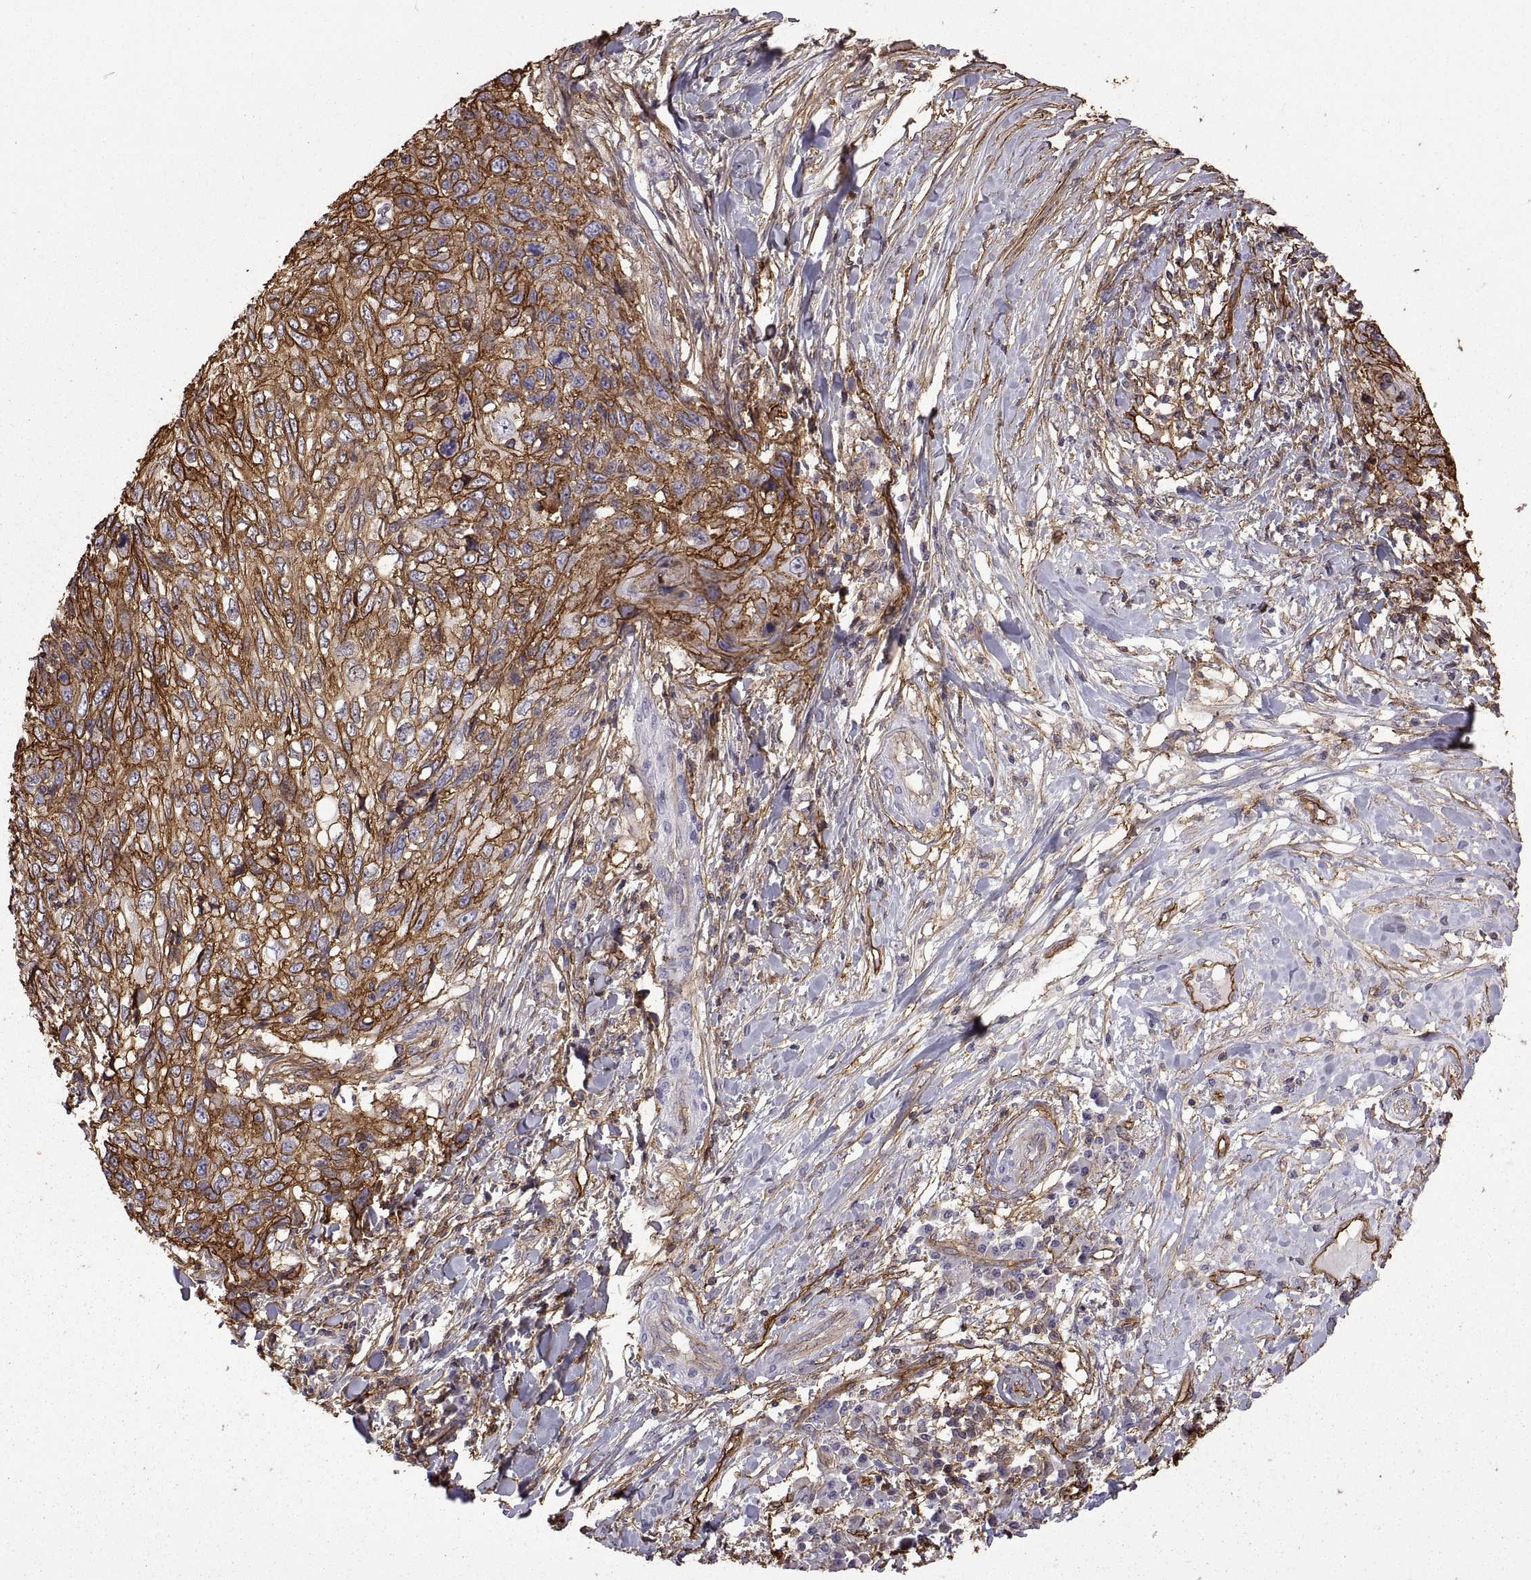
{"staining": {"intensity": "strong", "quantity": ">75%", "location": "cytoplasmic/membranous"}, "tissue": "skin cancer", "cell_type": "Tumor cells", "image_type": "cancer", "snomed": [{"axis": "morphology", "description": "Squamous cell carcinoma, NOS"}, {"axis": "topography", "description": "Skin"}], "caption": "A high amount of strong cytoplasmic/membranous expression is present in about >75% of tumor cells in skin cancer tissue.", "gene": "S100A10", "patient": {"sex": "male", "age": 92}}